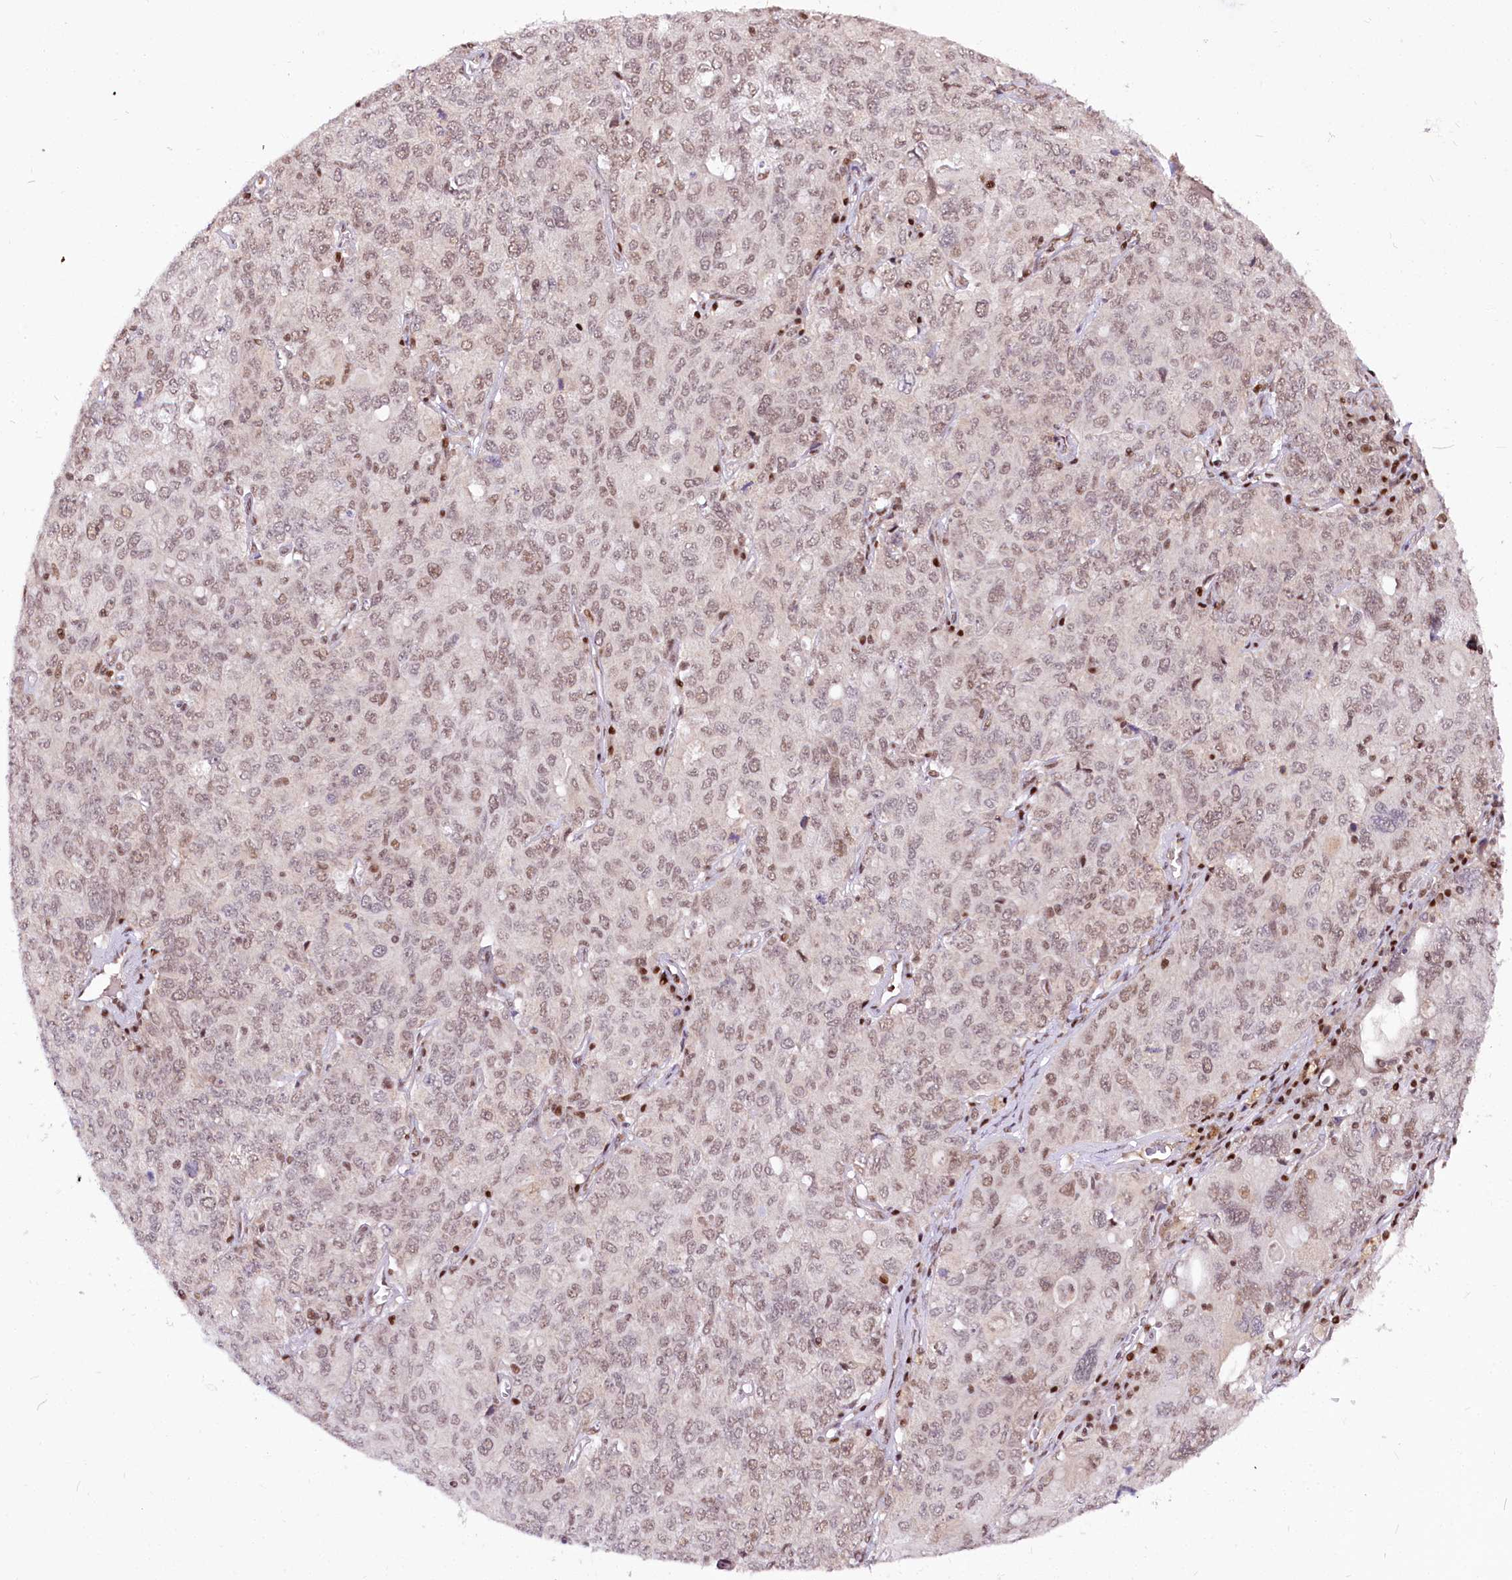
{"staining": {"intensity": "weak", "quantity": ">75%", "location": "nuclear"}, "tissue": "ovarian cancer", "cell_type": "Tumor cells", "image_type": "cancer", "snomed": [{"axis": "morphology", "description": "Carcinoma, endometroid"}, {"axis": "topography", "description": "Ovary"}], "caption": "A histopathology image of human ovarian cancer stained for a protein reveals weak nuclear brown staining in tumor cells.", "gene": "POLA2", "patient": {"sex": "female", "age": 62}}